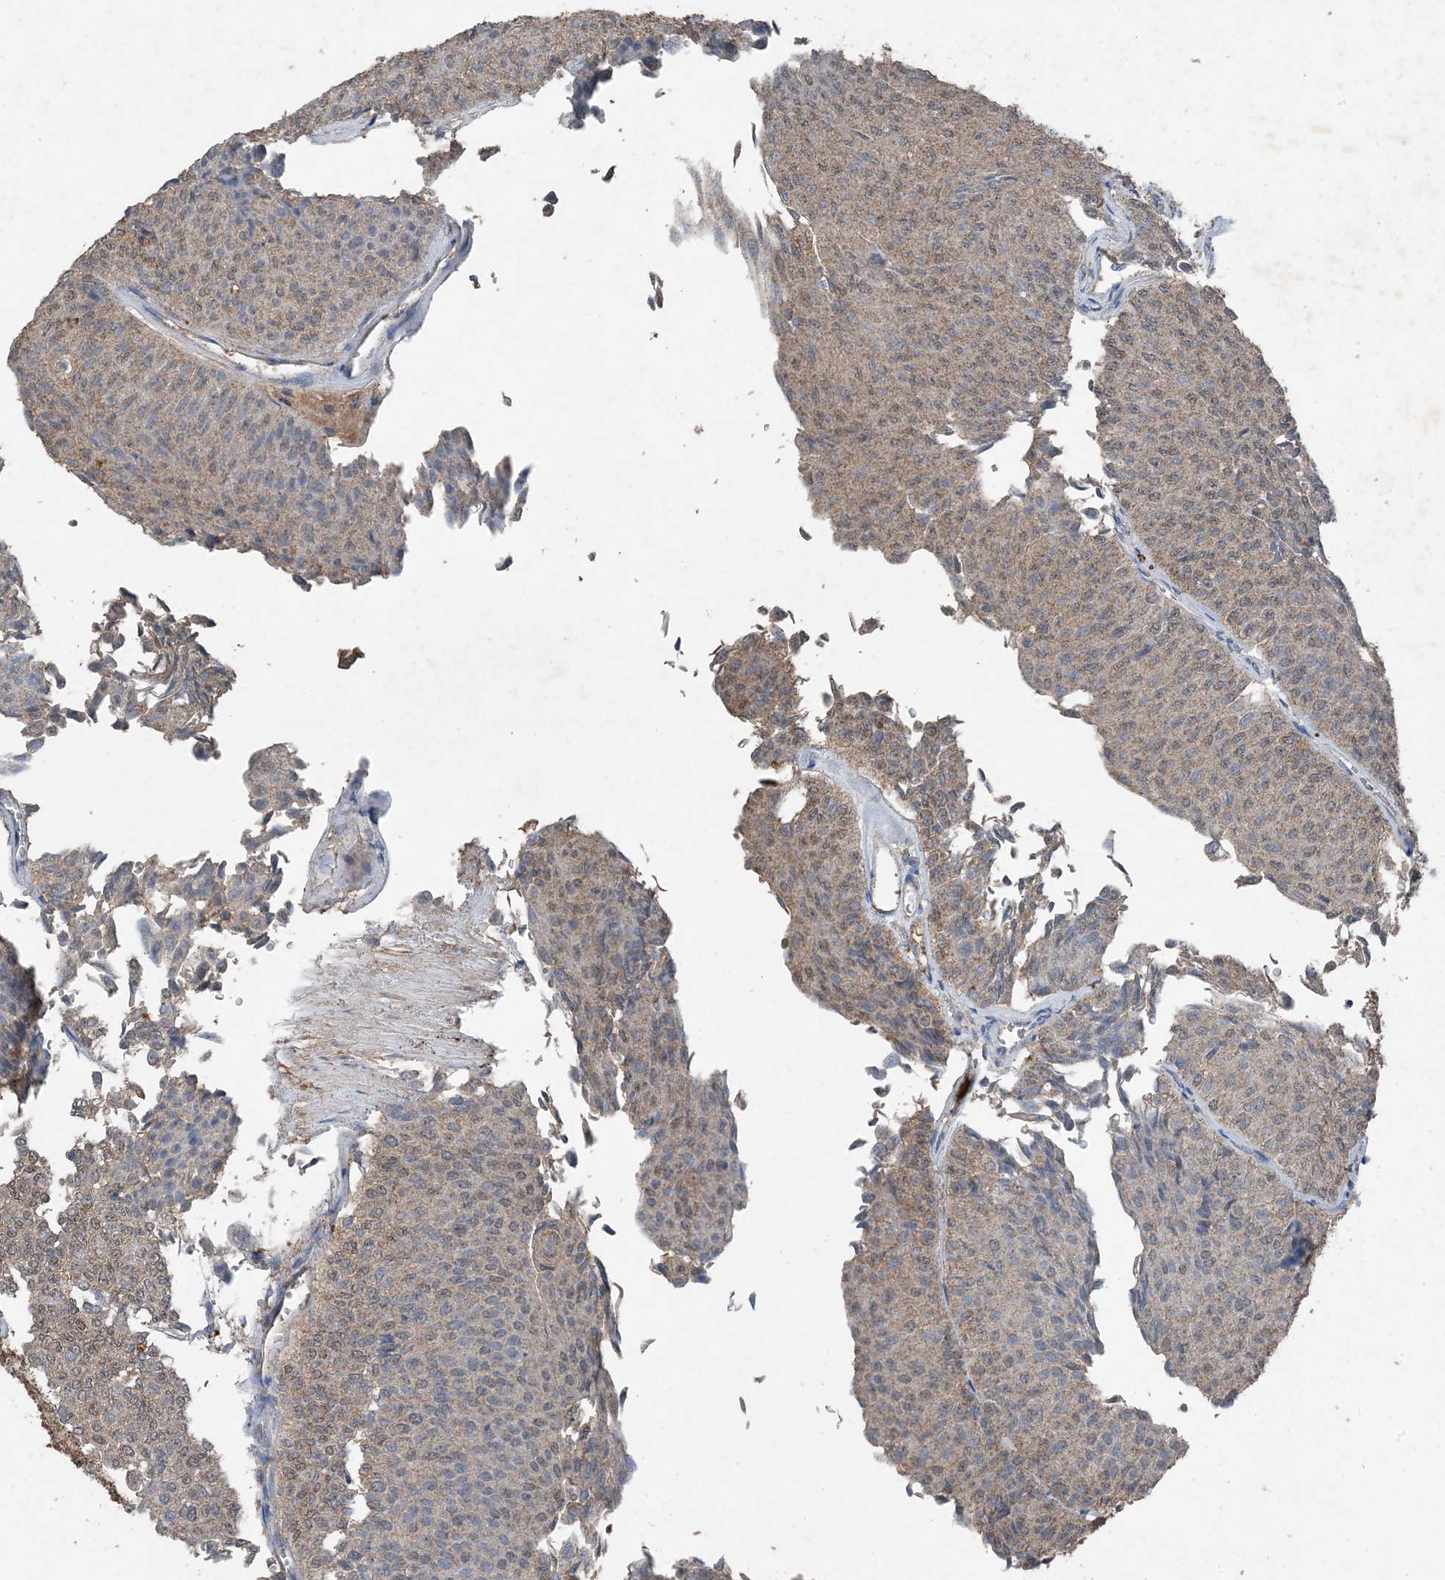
{"staining": {"intensity": "weak", "quantity": "25%-75%", "location": "cytoplasmic/membranous,nuclear"}, "tissue": "urothelial cancer", "cell_type": "Tumor cells", "image_type": "cancer", "snomed": [{"axis": "morphology", "description": "Urothelial carcinoma, Low grade"}, {"axis": "topography", "description": "Urinary bladder"}], "caption": "Weak cytoplasmic/membranous and nuclear expression is appreciated in about 25%-75% of tumor cells in low-grade urothelial carcinoma. The staining was performed using DAB (3,3'-diaminobenzidine) to visualize the protein expression in brown, while the nuclei were stained in blue with hematoxylin (Magnification: 20x).", "gene": "FCN3", "patient": {"sex": "male", "age": 78}}